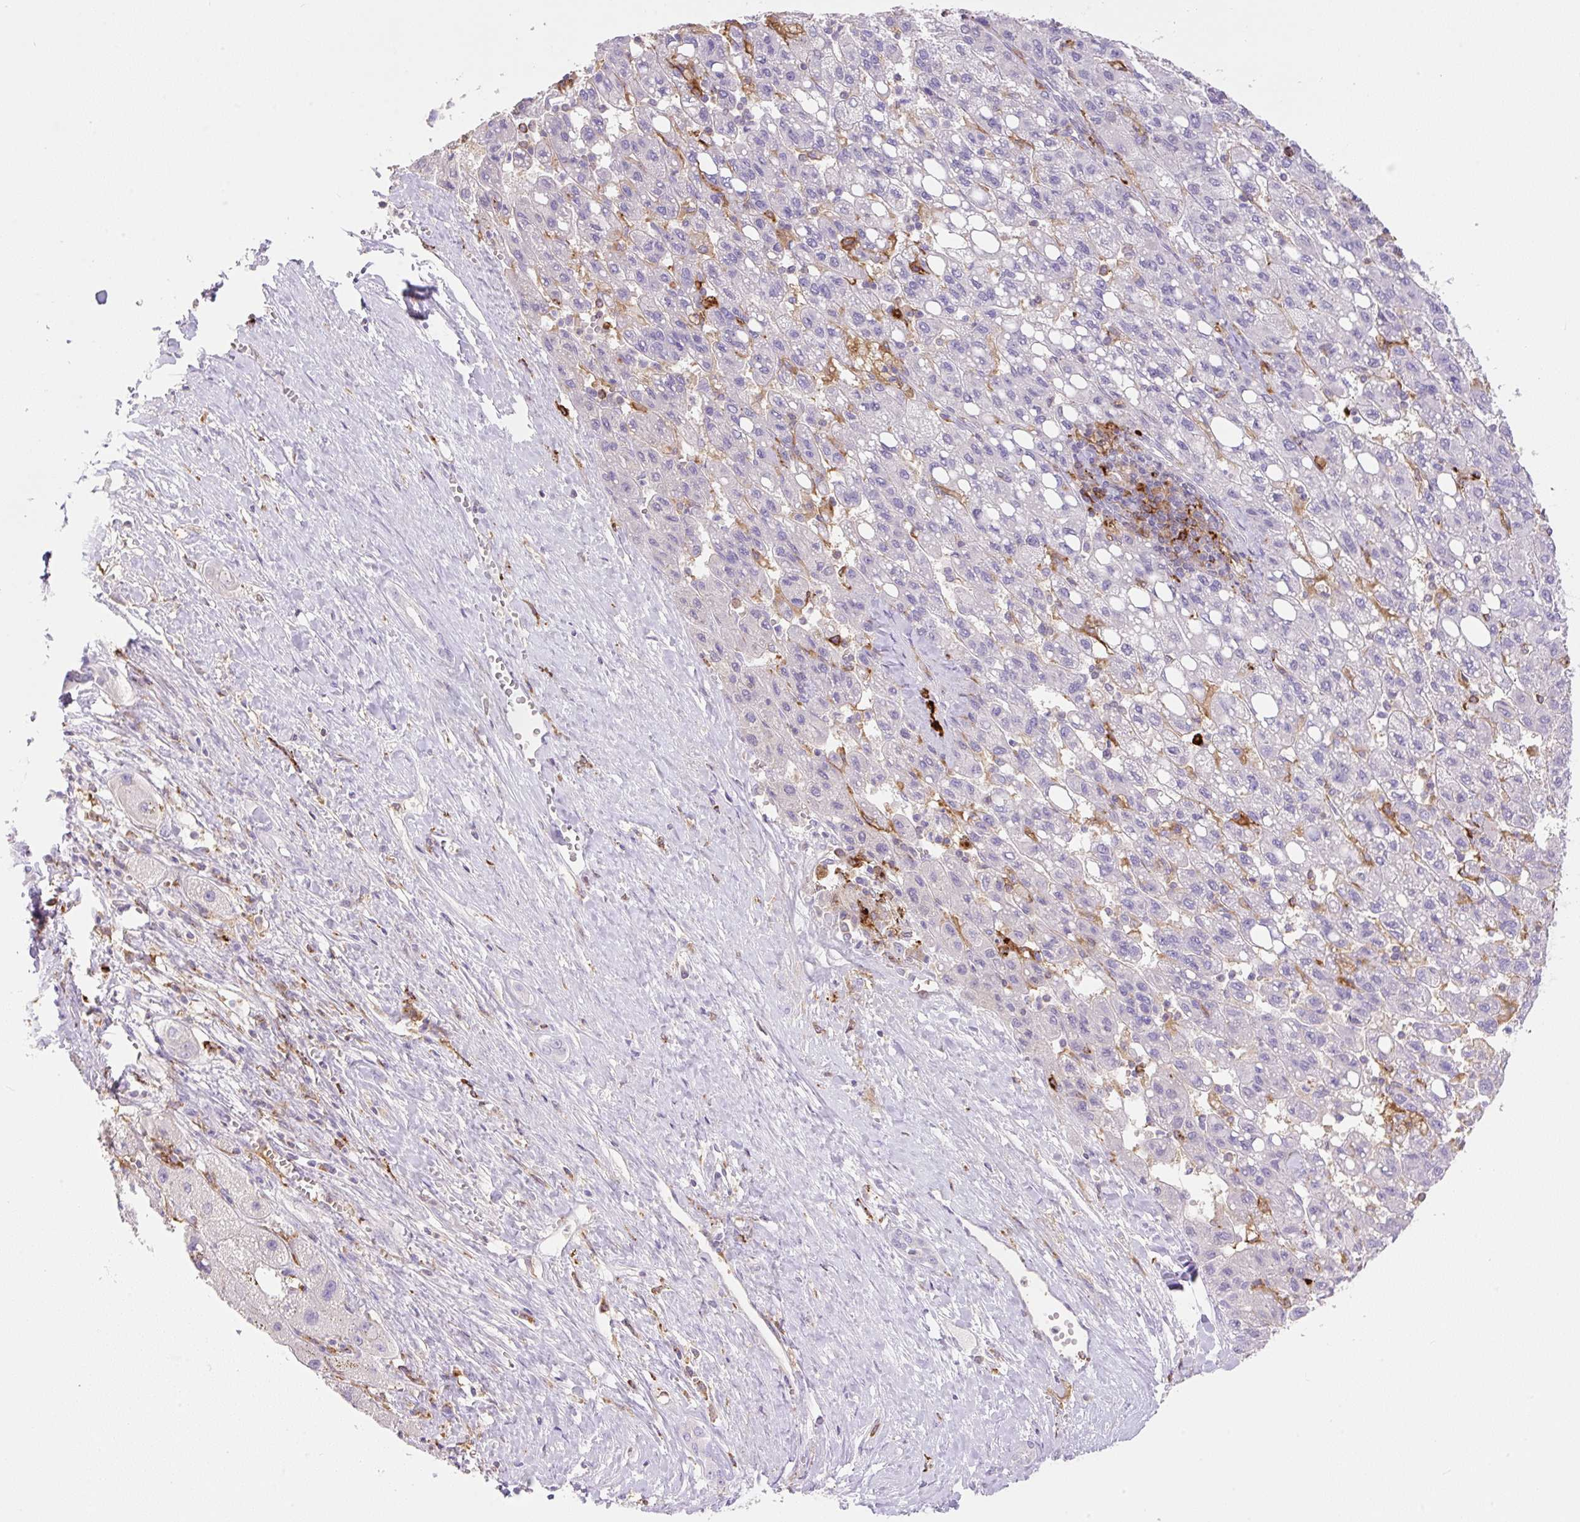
{"staining": {"intensity": "negative", "quantity": "none", "location": "none"}, "tissue": "liver cancer", "cell_type": "Tumor cells", "image_type": "cancer", "snomed": [{"axis": "morphology", "description": "Carcinoma, Hepatocellular, NOS"}, {"axis": "topography", "description": "Liver"}], "caption": "Protein analysis of liver cancer (hepatocellular carcinoma) displays no significant staining in tumor cells. (Brightfield microscopy of DAB (3,3'-diaminobenzidine) immunohistochemistry at high magnification).", "gene": "TDRD15", "patient": {"sex": "female", "age": 82}}